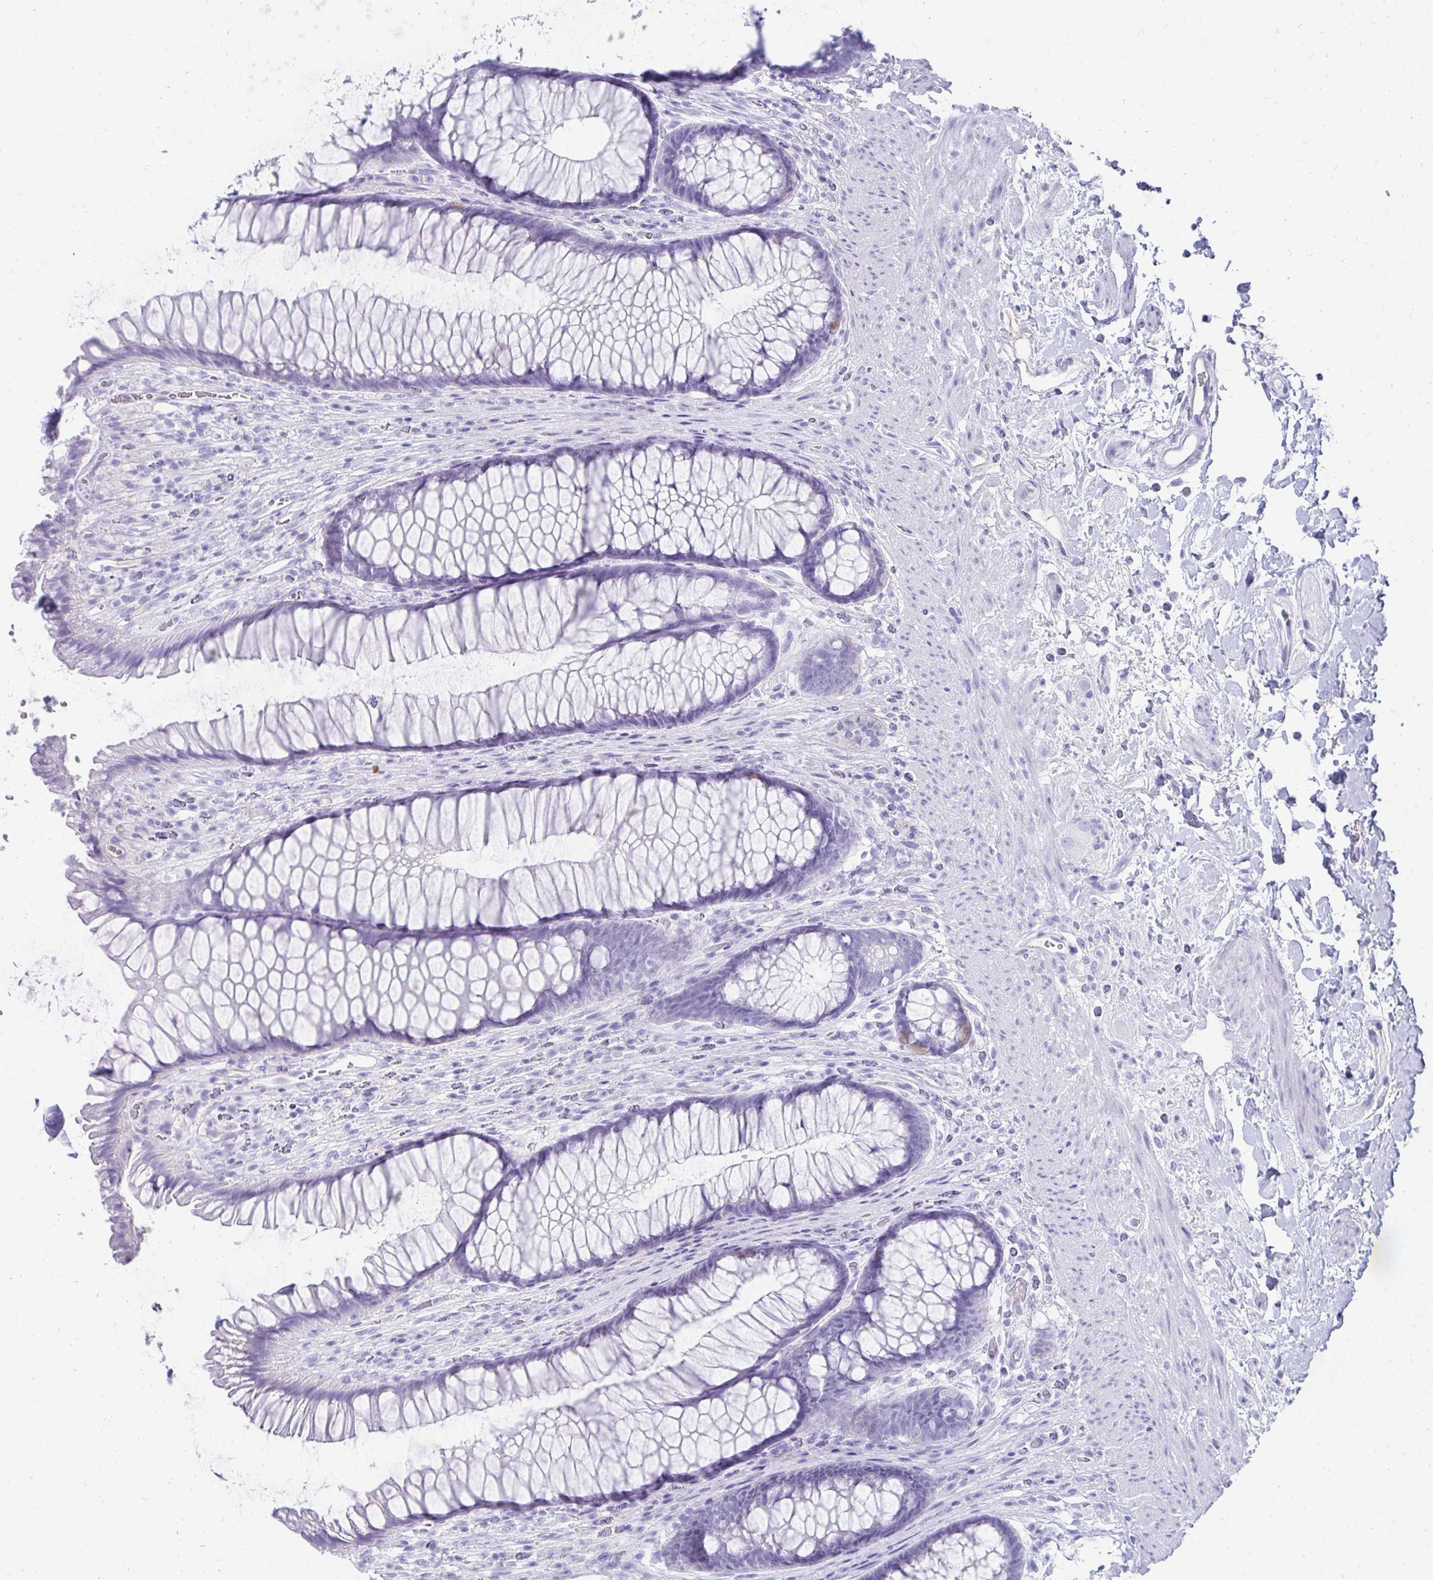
{"staining": {"intensity": "negative", "quantity": "none", "location": "none"}, "tissue": "rectum", "cell_type": "Glandular cells", "image_type": "normal", "snomed": [{"axis": "morphology", "description": "Normal tissue, NOS"}, {"axis": "topography", "description": "Rectum"}], "caption": "The photomicrograph exhibits no staining of glandular cells in normal rectum. (DAB (3,3'-diaminobenzidine) immunohistochemistry (IHC), high magnification).", "gene": "TNNT1", "patient": {"sex": "male", "age": 53}}